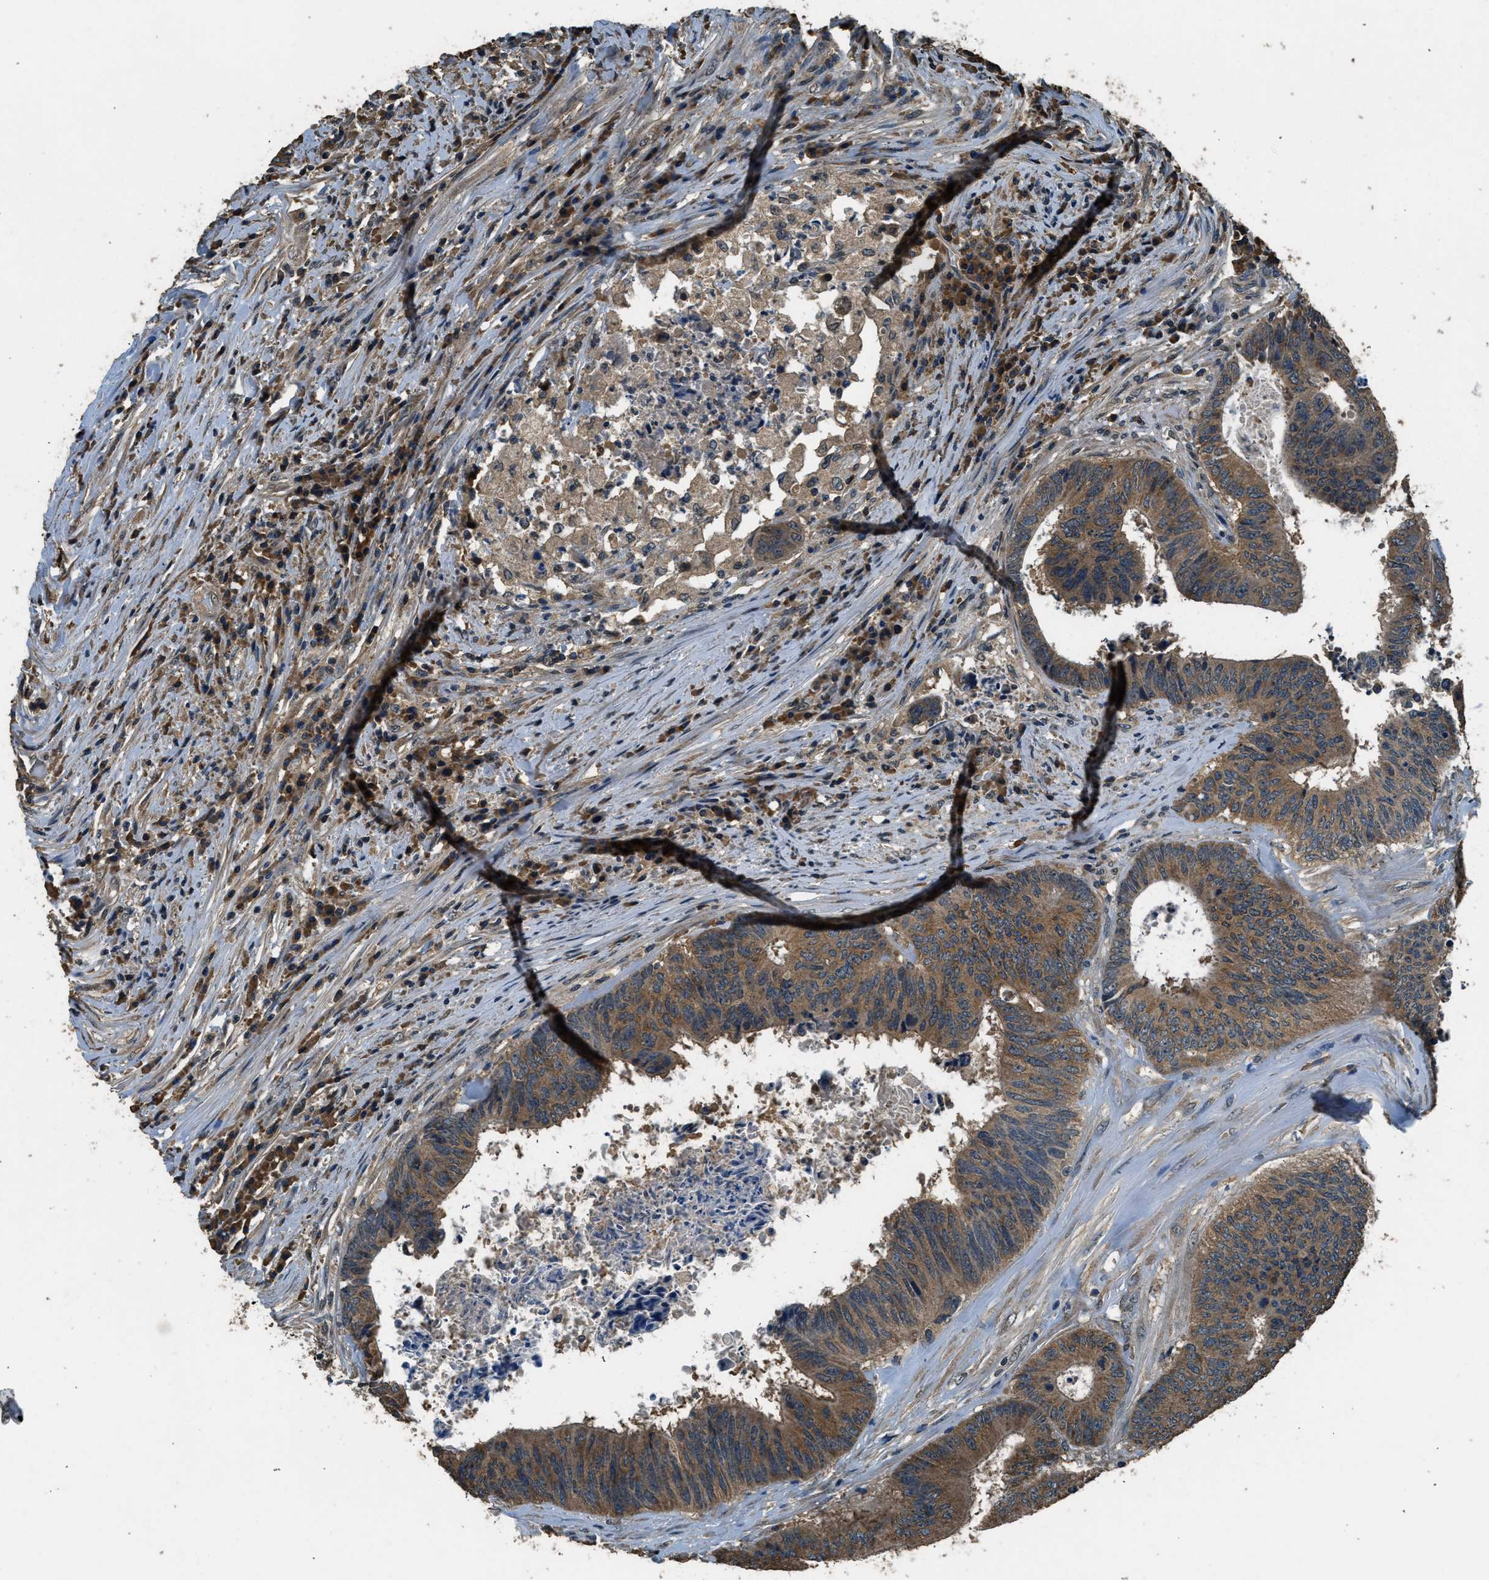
{"staining": {"intensity": "moderate", "quantity": ">75%", "location": "cytoplasmic/membranous"}, "tissue": "colorectal cancer", "cell_type": "Tumor cells", "image_type": "cancer", "snomed": [{"axis": "morphology", "description": "Adenocarcinoma, NOS"}, {"axis": "topography", "description": "Rectum"}], "caption": "Adenocarcinoma (colorectal) stained with a brown dye displays moderate cytoplasmic/membranous positive staining in approximately >75% of tumor cells.", "gene": "SALL3", "patient": {"sex": "male", "age": 72}}